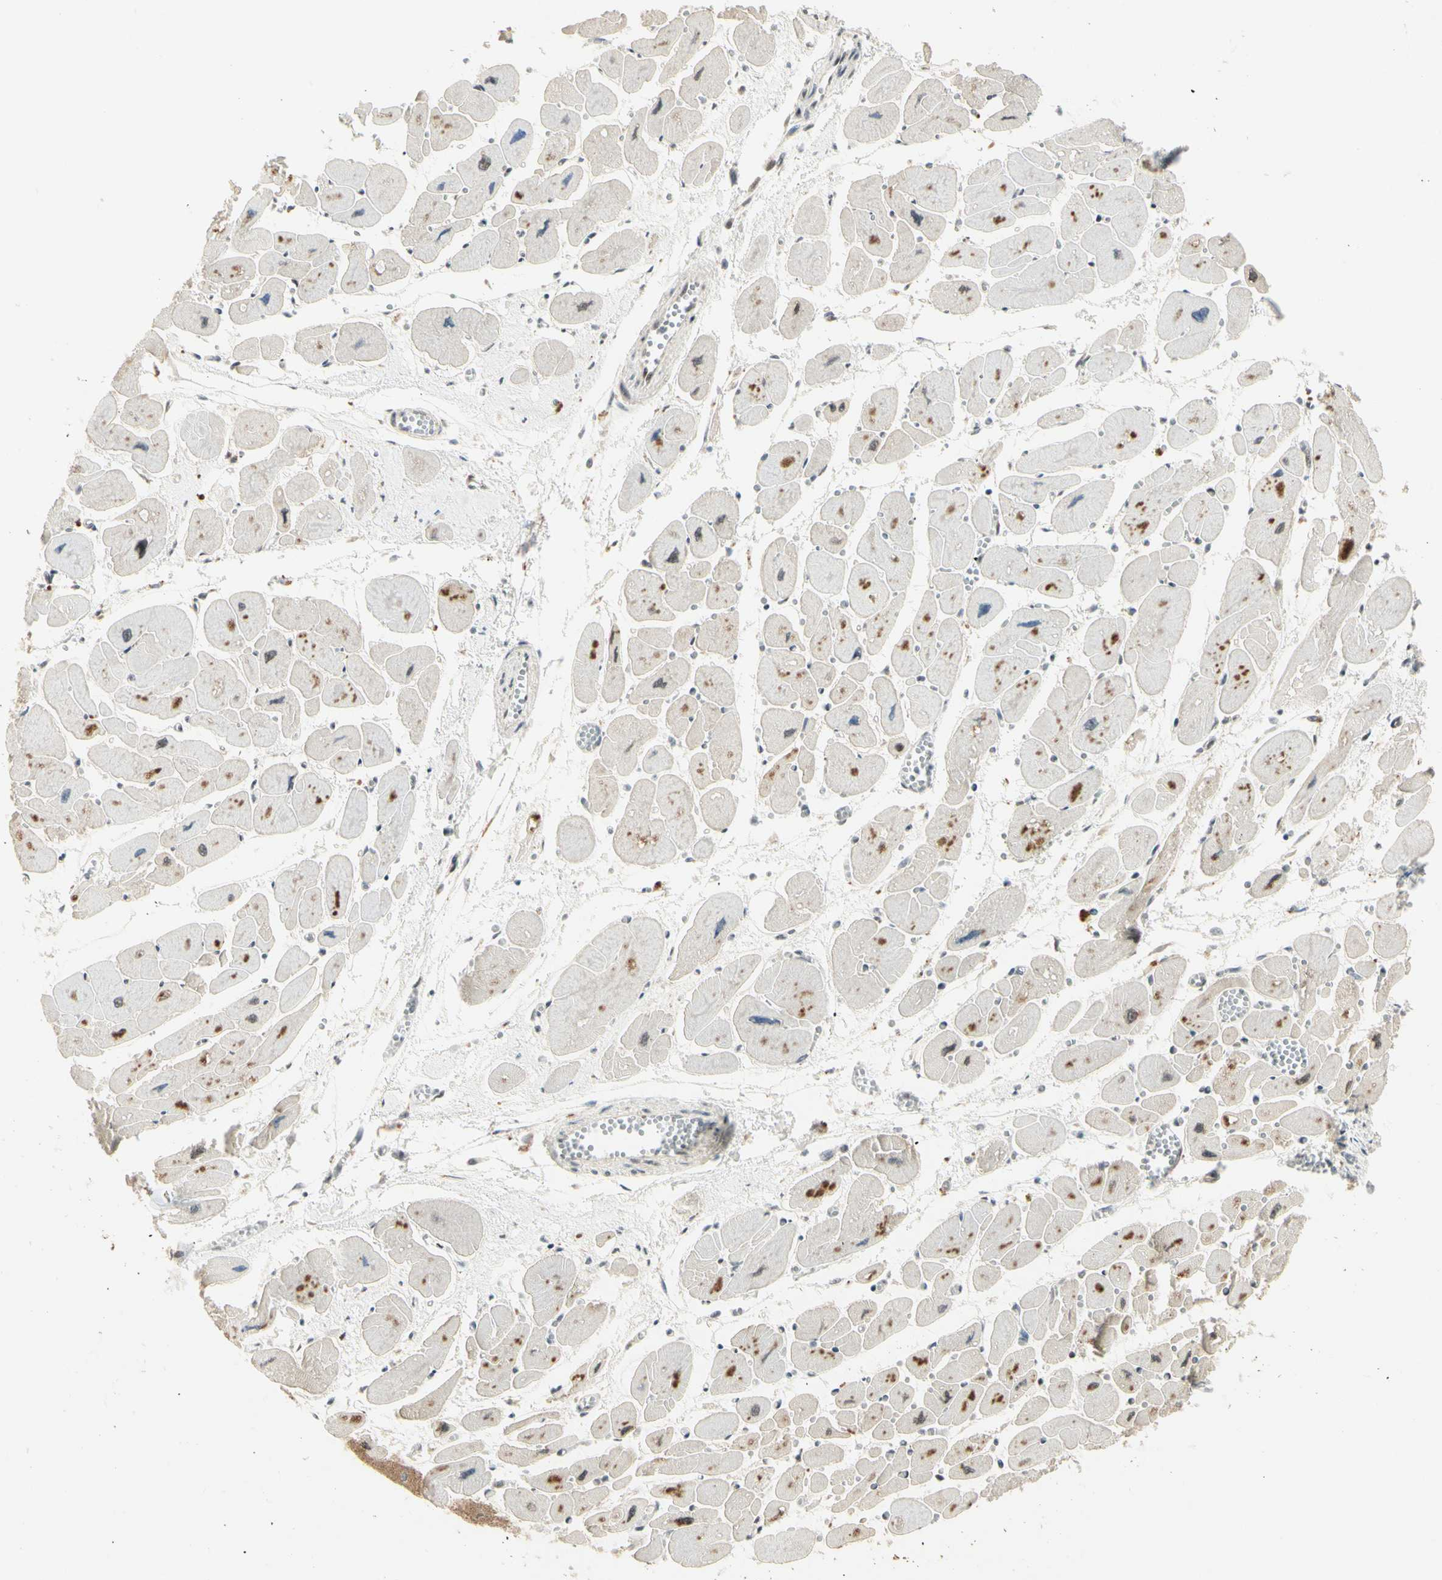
{"staining": {"intensity": "moderate", "quantity": ">75%", "location": "cytoplasmic/membranous"}, "tissue": "heart muscle", "cell_type": "Cardiomyocytes", "image_type": "normal", "snomed": [{"axis": "morphology", "description": "Normal tissue, NOS"}, {"axis": "topography", "description": "Heart"}], "caption": "Immunohistochemistry staining of unremarkable heart muscle, which reveals medium levels of moderate cytoplasmic/membranous positivity in approximately >75% of cardiomyocytes indicating moderate cytoplasmic/membranous protein positivity. The staining was performed using DAB (brown) for protein detection and nuclei were counterstained in hematoxylin (blue).", "gene": "FNDC3B", "patient": {"sex": "female", "age": 54}}